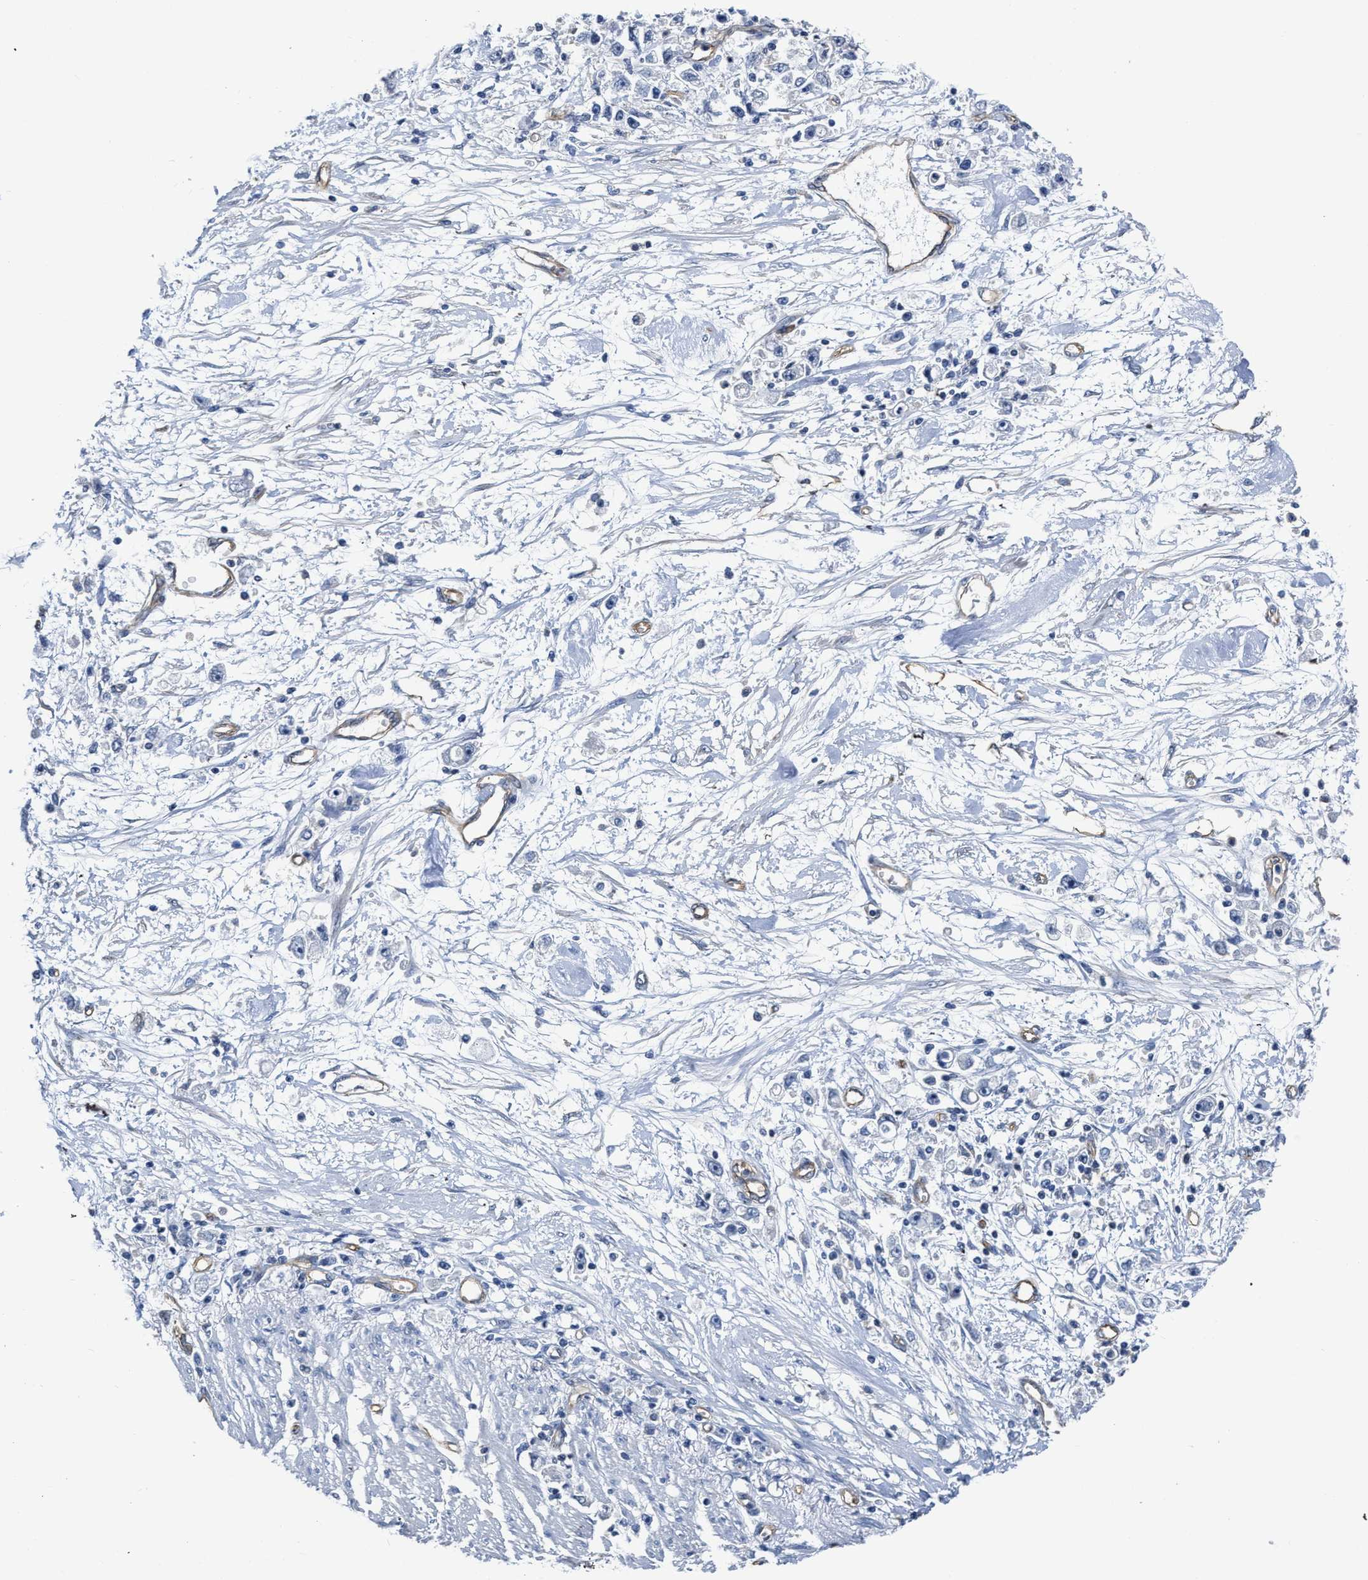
{"staining": {"intensity": "negative", "quantity": "none", "location": "none"}, "tissue": "stomach cancer", "cell_type": "Tumor cells", "image_type": "cancer", "snomed": [{"axis": "morphology", "description": "Adenocarcinoma, NOS"}, {"axis": "topography", "description": "Stomach"}], "caption": "The micrograph displays no significant staining in tumor cells of stomach adenocarcinoma. (Brightfield microscopy of DAB (3,3'-diaminobenzidine) IHC at high magnification).", "gene": "C22orf42", "patient": {"sex": "female", "age": 59}}